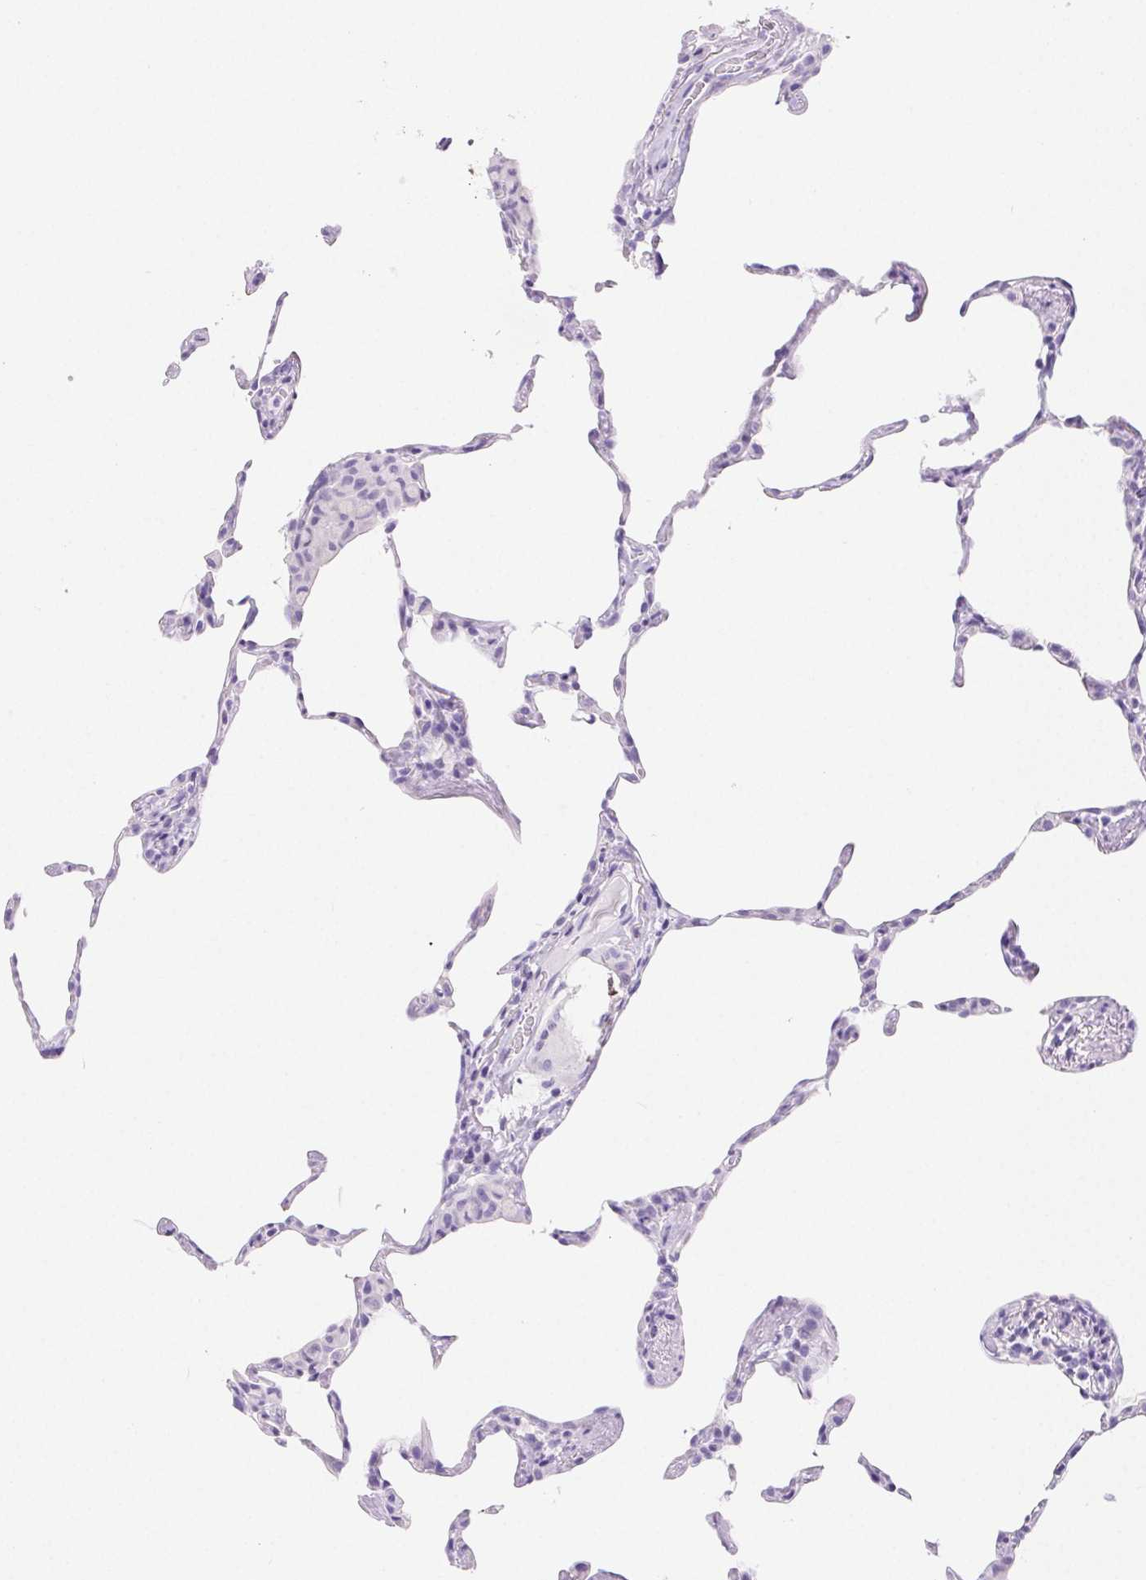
{"staining": {"intensity": "negative", "quantity": "none", "location": "none"}, "tissue": "lung", "cell_type": "Alveolar cells", "image_type": "normal", "snomed": [{"axis": "morphology", "description": "Normal tissue, NOS"}, {"axis": "topography", "description": "Lung"}], "caption": "This image is of benign lung stained with immunohistochemistry to label a protein in brown with the nuclei are counter-stained blue. There is no expression in alveolar cells.", "gene": "PNLIP", "patient": {"sex": "female", "age": 57}}